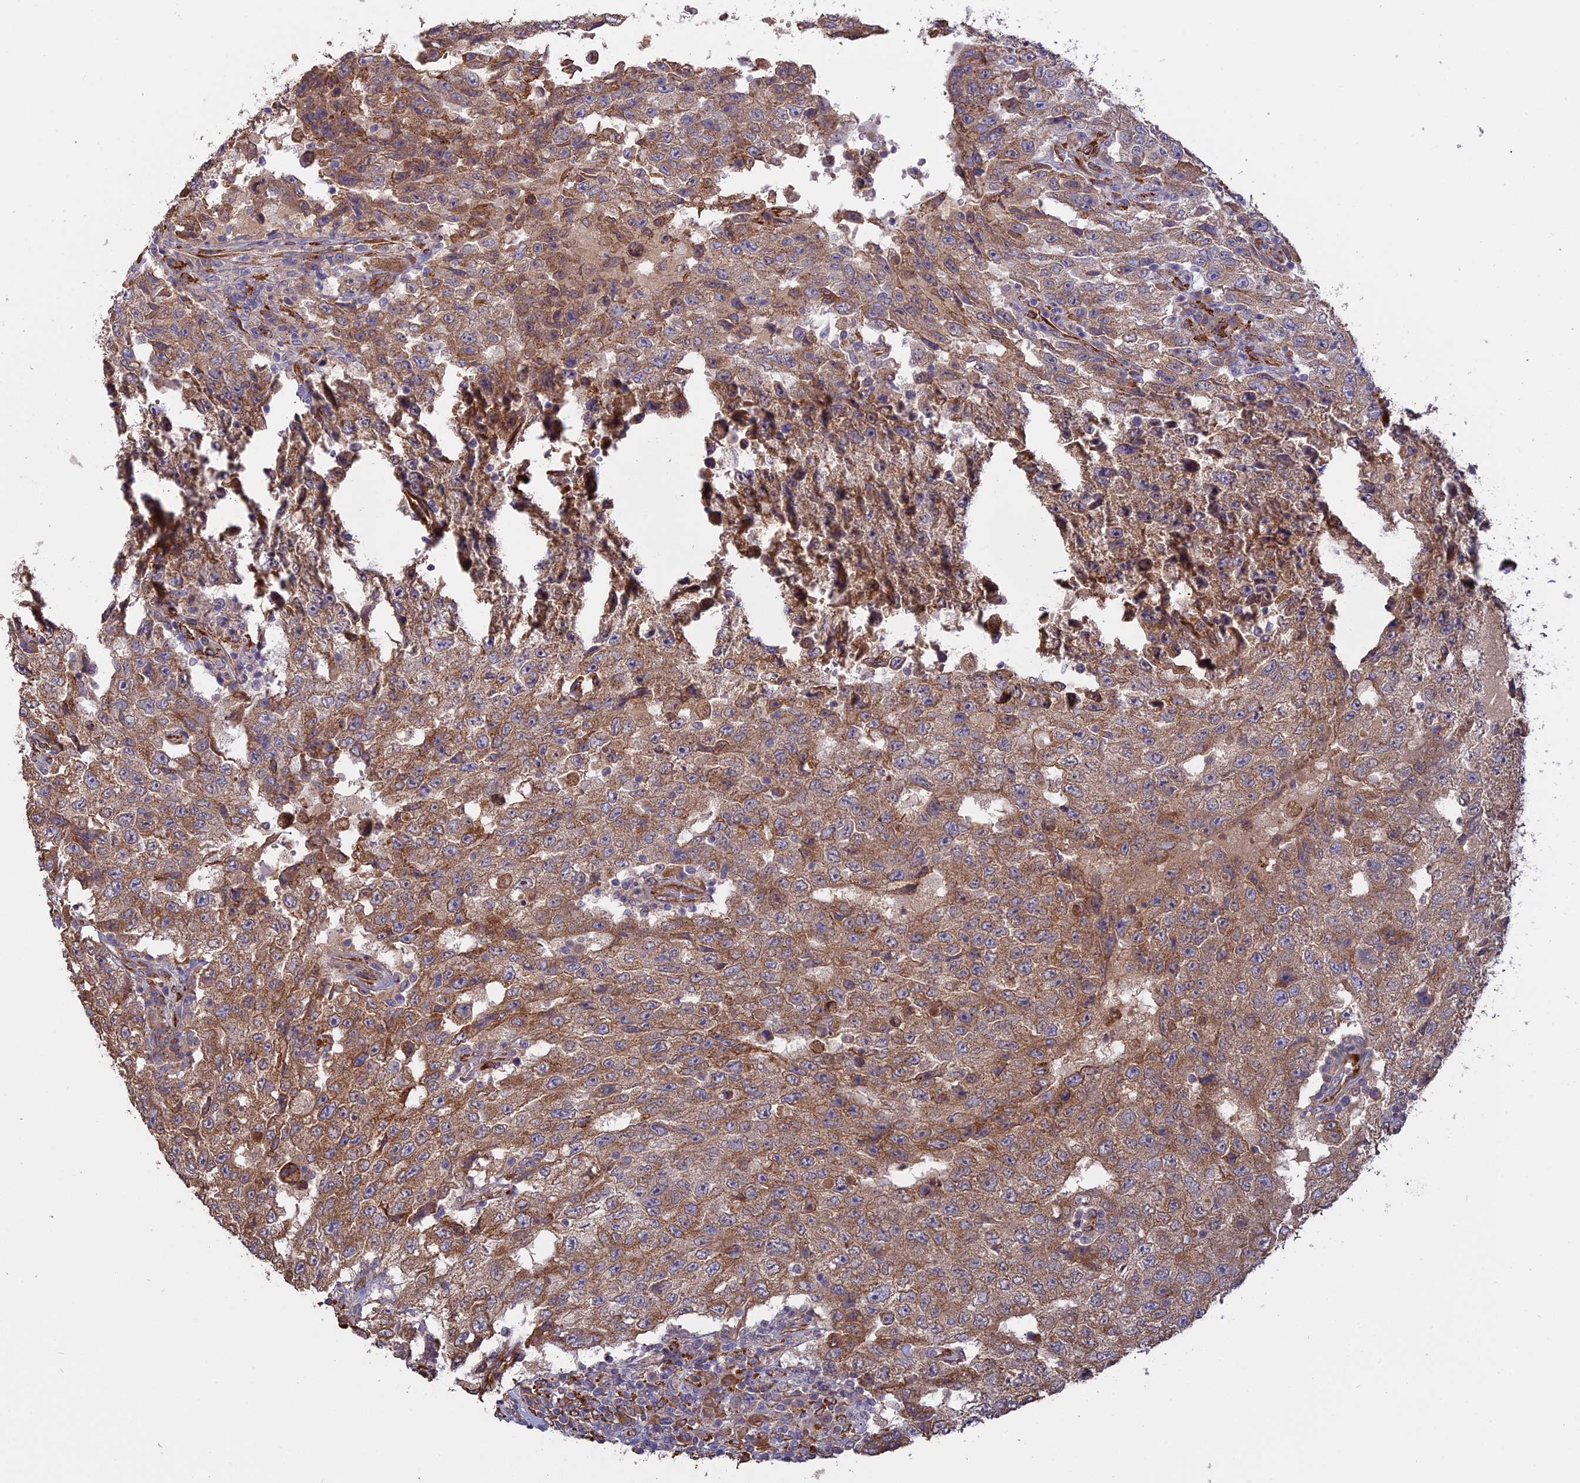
{"staining": {"intensity": "moderate", "quantity": ">75%", "location": "cytoplasmic/membranous"}, "tissue": "testis cancer", "cell_type": "Tumor cells", "image_type": "cancer", "snomed": [{"axis": "morphology", "description": "Carcinoma, Embryonal, NOS"}, {"axis": "topography", "description": "Testis"}], "caption": "This micrograph exhibits immunohistochemistry staining of testis cancer (embryonal carcinoma), with medium moderate cytoplasmic/membranous positivity in about >75% of tumor cells.", "gene": "PPIC", "patient": {"sex": "male", "age": 26}}